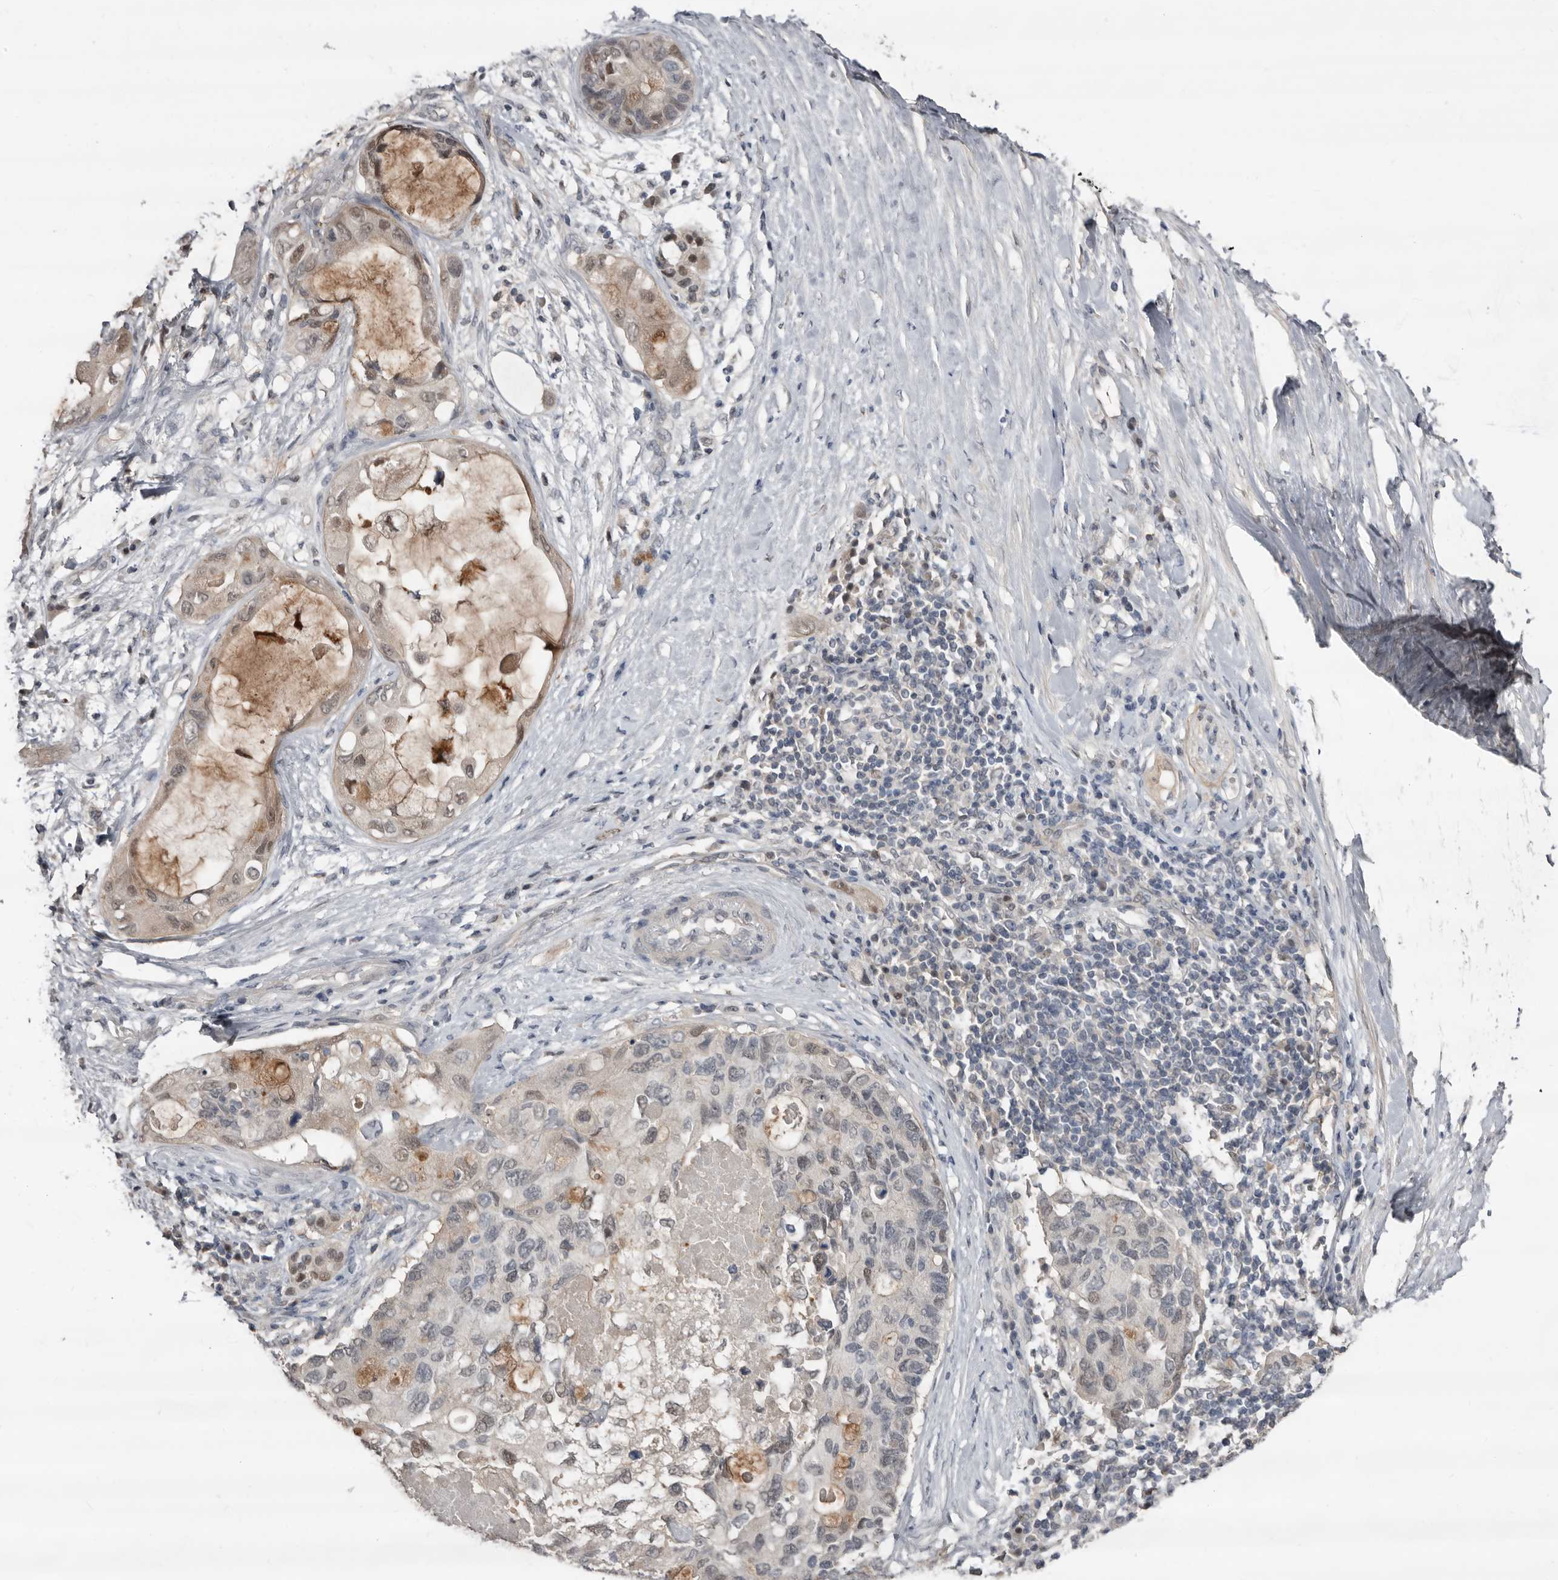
{"staining": {"intensity": "weak", "quantity": "25%-75%", "location": "nuclear"}, "tissue": "pancreatic cancer", "cell_type": "Tumor cells", "image_type": "cancer", "snomed": [{"axis": "morphology", "description": "Adenocarcinoma, NOS"}, {"axis": "topography", "description": "Pancreas"}], "caption": "Pancreatic cancer stained for a protein (brown) exhibits weak nuclear positive staining in approximately 25%-75% of tumor cells.", "gene": "RBKS", "patient": {"sex": "female", "age": 56}}